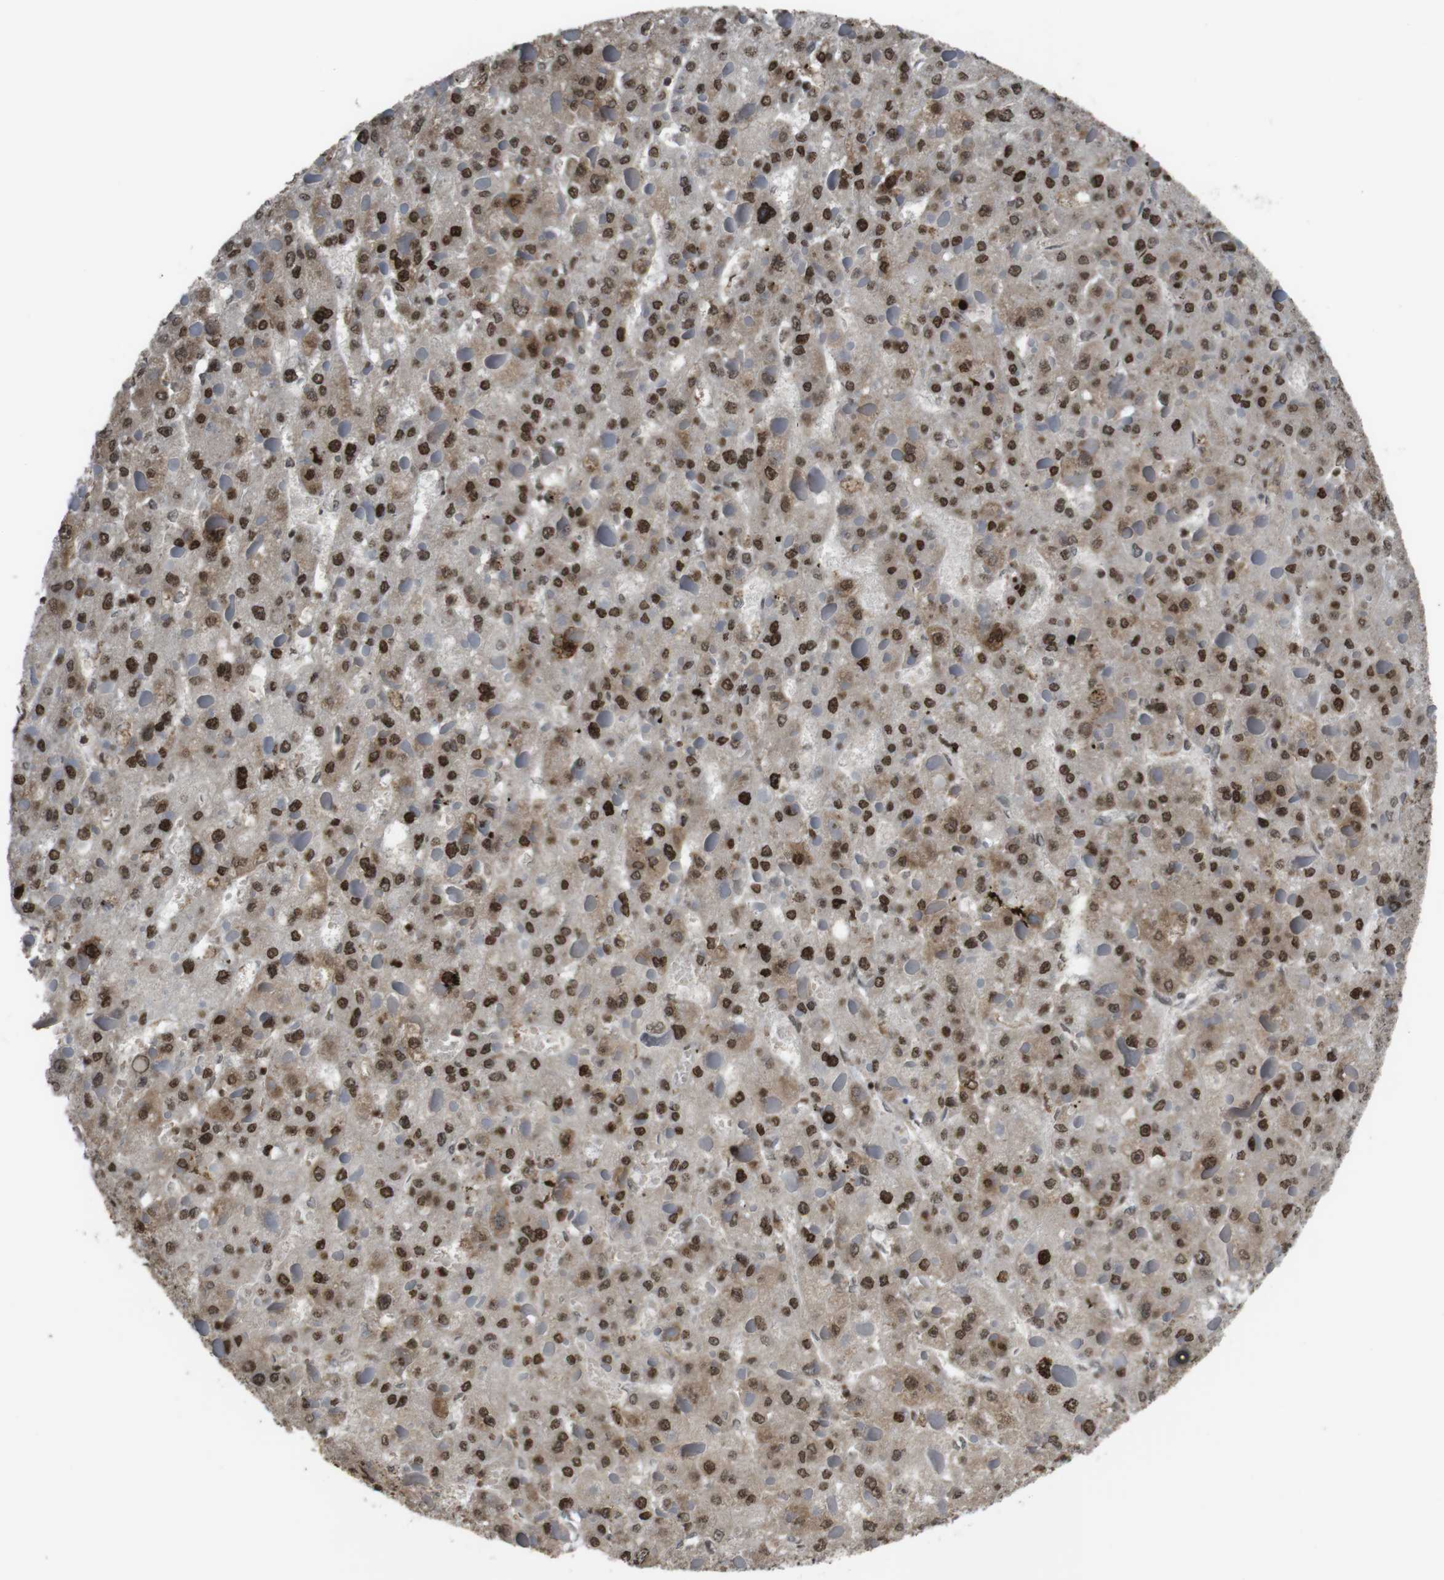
{"staining": {"intensity": "strong", "quantity": ">75%", "location": "nuclear"}, "tissue": "liver cancer", "cell_type": "Tumor cells", "image_type": "cancer", "snomed": [{"axis": "morphology", "description": "Carcinoma, Hepatocellular, NOS"}, {"axis": "topography", "description": "Liver"}], "caption": "Immunohistochemical staining of liver hepatocellular carcinoma reveals high levels of strong nuclear staining in approximately >75% of tumor cells.", "gene": "SUB1", "patient": {"sex": "female", "age": 73}}